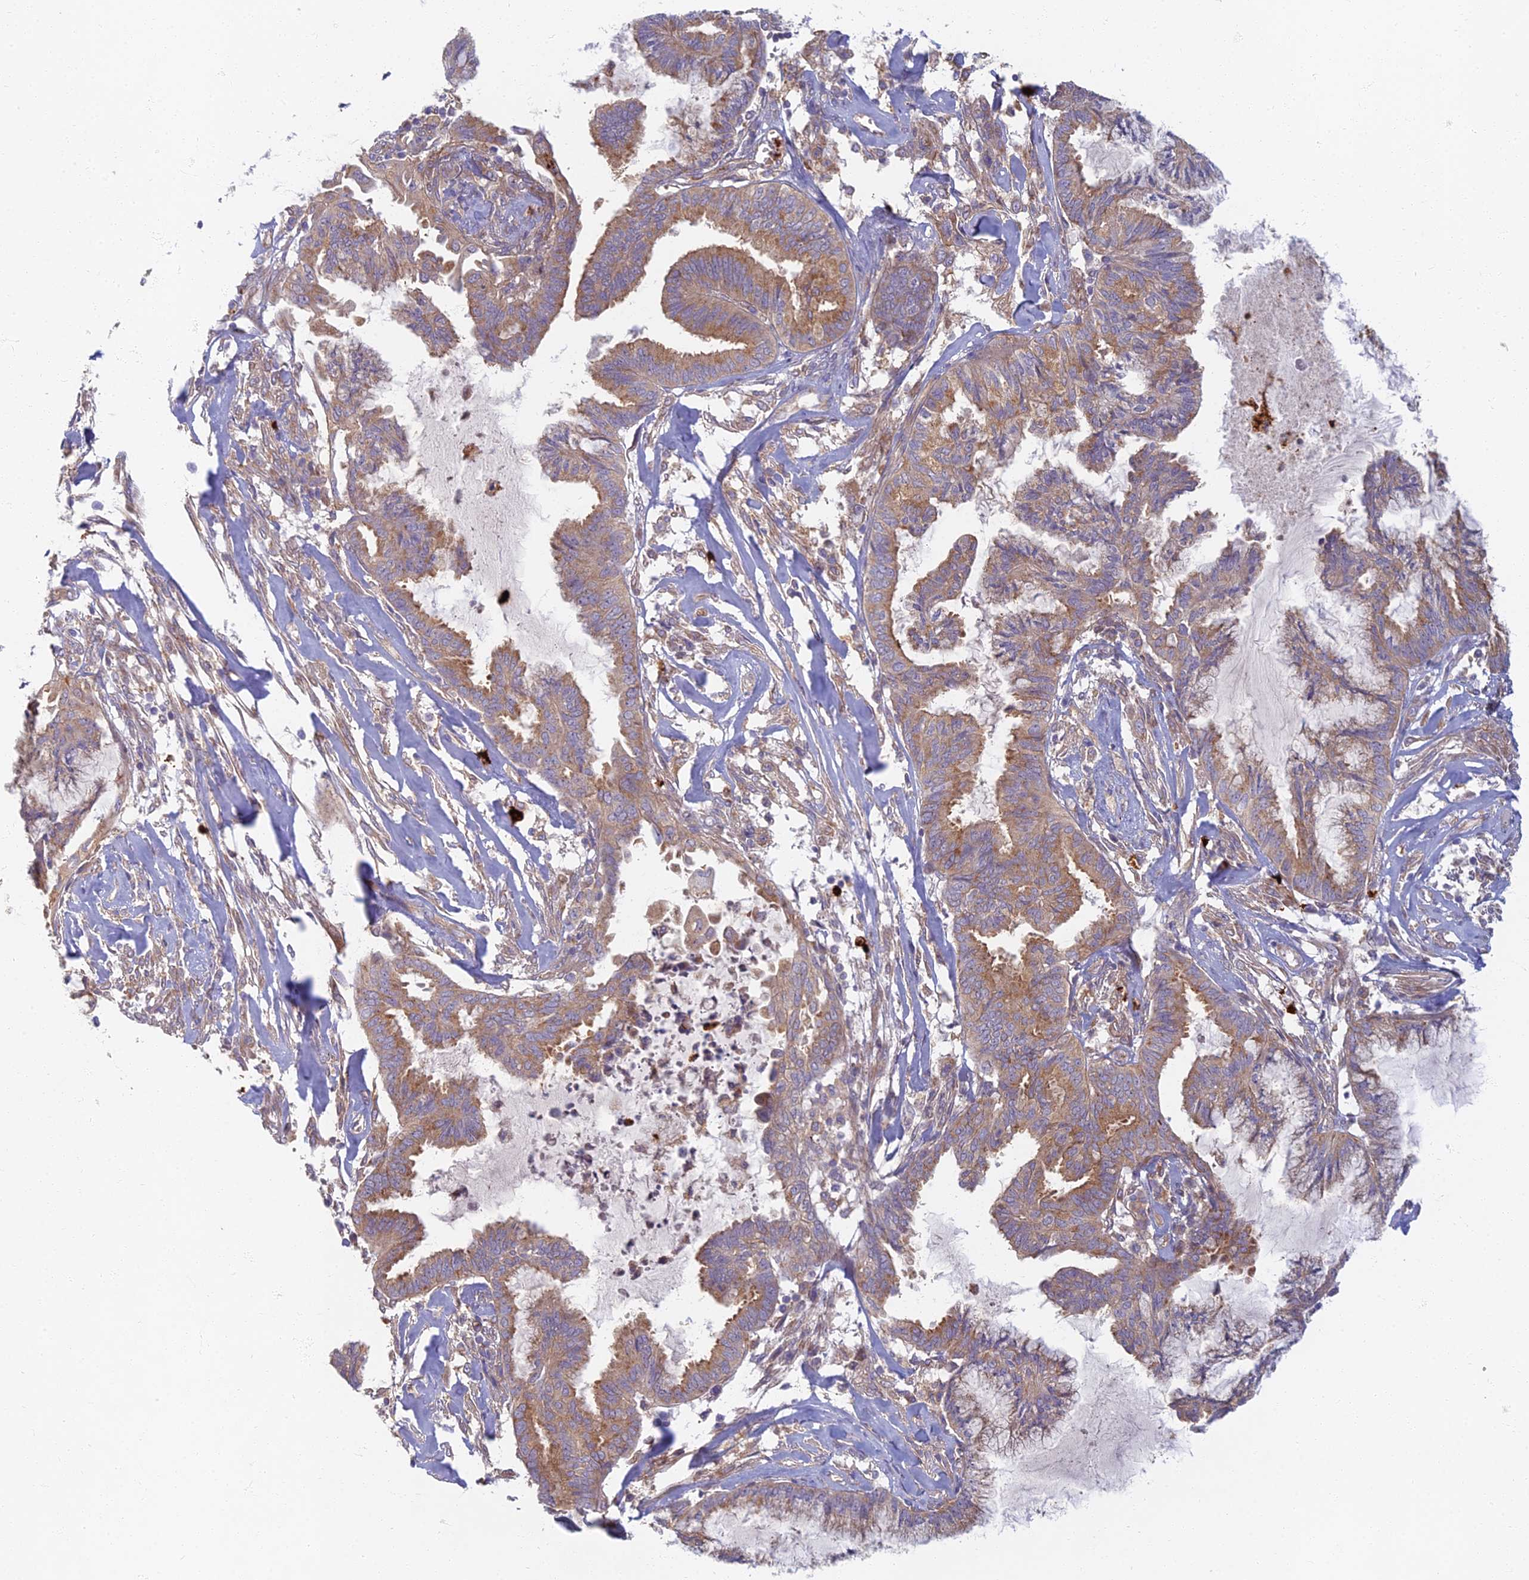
{"staining": {"intensity": "moderate", "quantity": ">75%", "location": "cytoplasmic/membranous"}, "tissue": "endometrial cancer", "cell_type": "Tumor cells", "image_type": "cancer", "snomed": [{"axis": "morphology", "description": "Adenocarcinoma, NOS"}, {"axis": "topography", "description": "Endometrium"}], "caption": "About >75% of tumor cells in human endometrial adenocarcinoma demonstrate moderate cytoplasmic/membranous protein positivity as visualized by brown immunohistochemical staining.", "gene": "PROX2", "patient": {"sex": "female", "age": 86}}